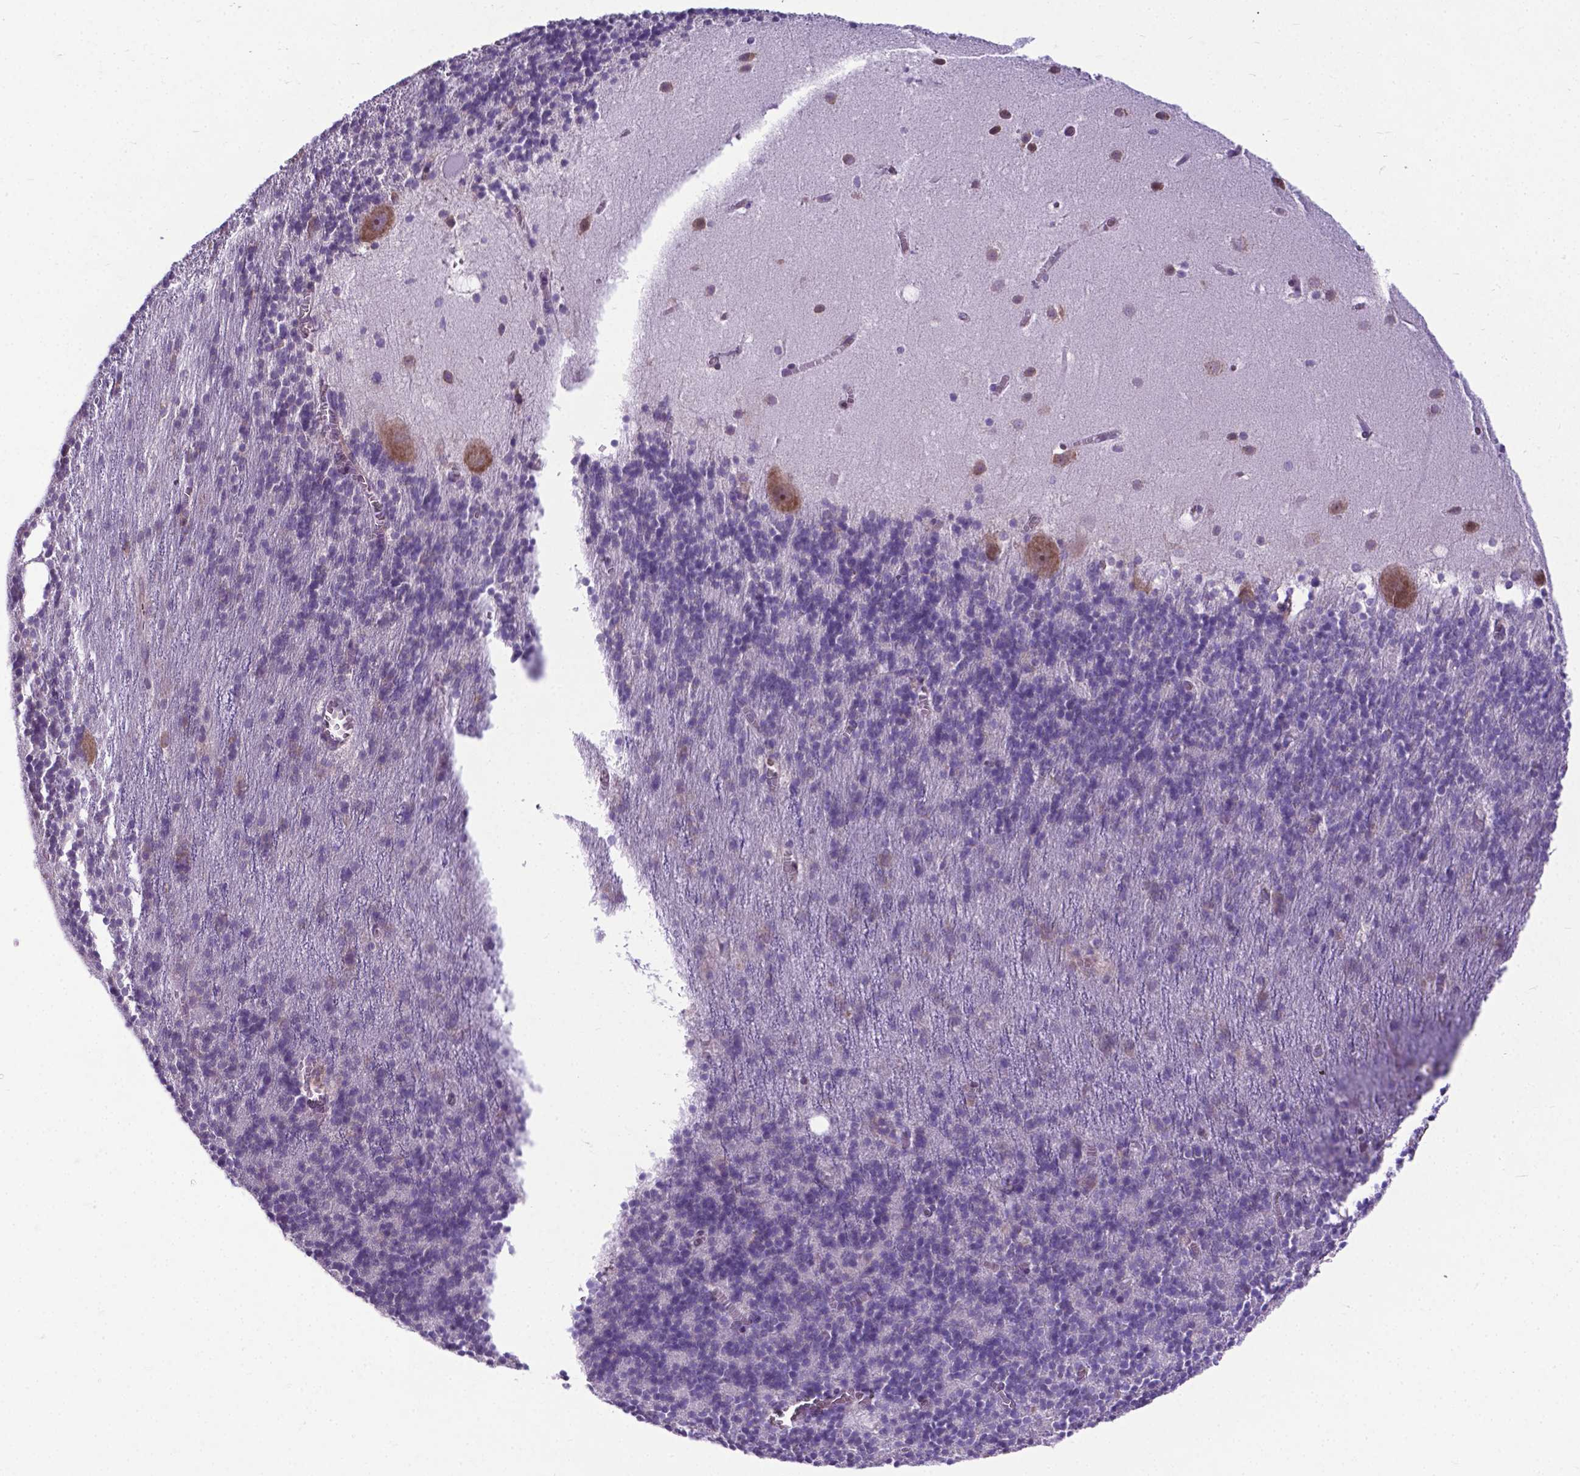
{"staining": {"intensity": "negative", "quantity": "none", "location": "none"}, "tissue": "cerebellum", "cell_type": "Cells in granular layer", "image_type": "normal", "snomed": [{"axis": "morphology", "description": "Normal tissue, NOS"}, {"axis": "topography", "description": "Cerebellum"}], "caption": "Benign cerebellum was stained to show a protein in brown. There is no significant positivity in cells in granular layer. The staining was performed using DAB (3,3'-diaminobenzidine) to visualize the protein expression in brown, while the nuclei were stained in blue with hematoxylin (Magnification: 20x).", "gene": "RPL6", "patient": {"sex": "male", "age": 70}}